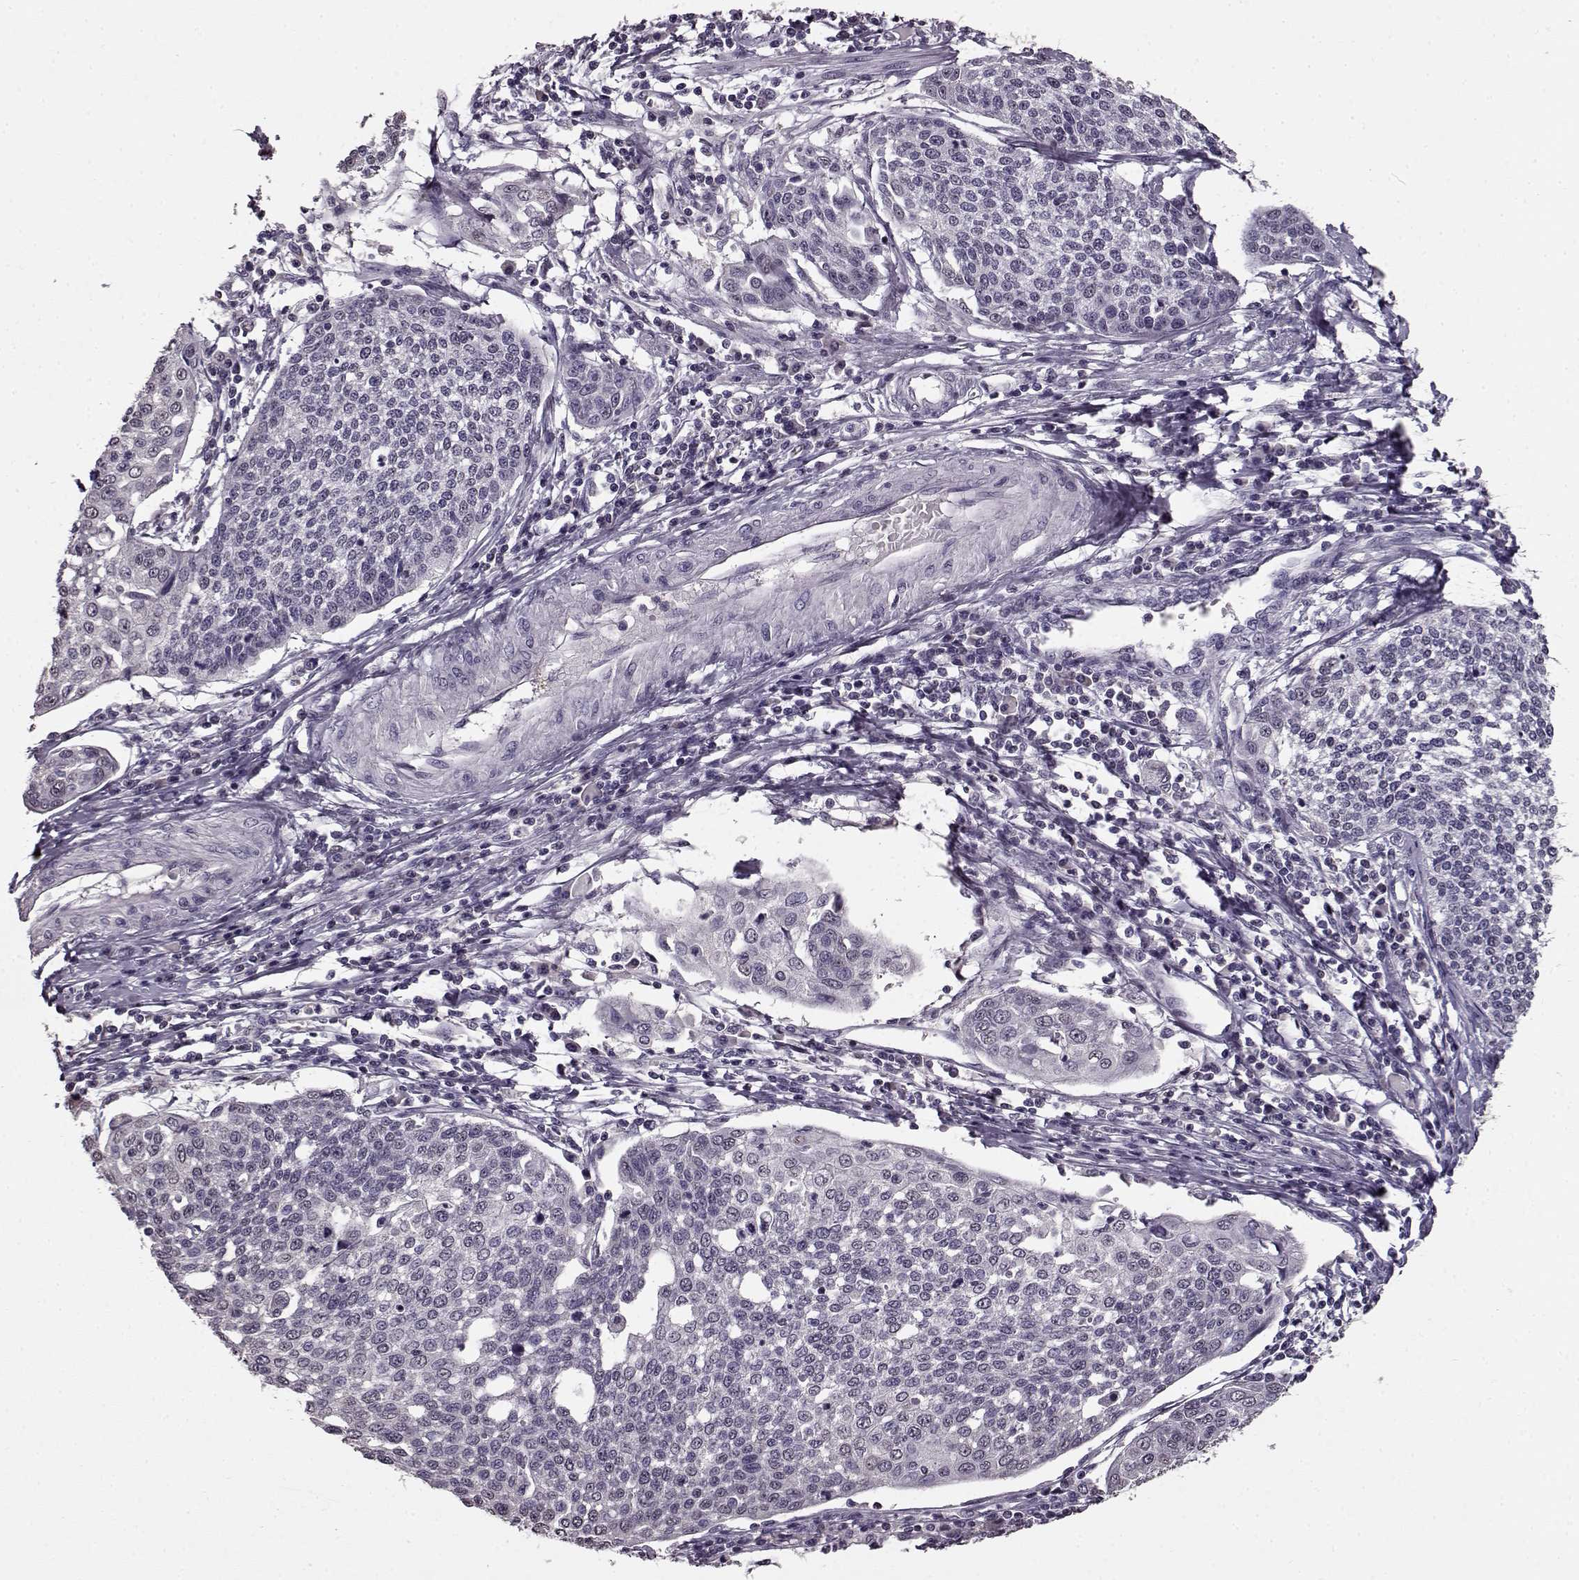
{"staining": {"intensity": "negative", "quantity": "none", "location": "none"}, "tissue": "cervical cancer", "cell_type": "Tumor cells", "image_type": "cancer", "snomed": [{"axis": "morphology", "description": "Squamous cell carcinoma, NOS"}, {"axis": "topography", "description": "Cervix"}], "caption": "A histopathology image of human squamous cell carcinoma (cervical) is negative for staining in tumor cells. (IHC, brightfield microscopy, high magnification).", "gene": "RP1L1", "patient": {"sex": "female", "age": 34}}